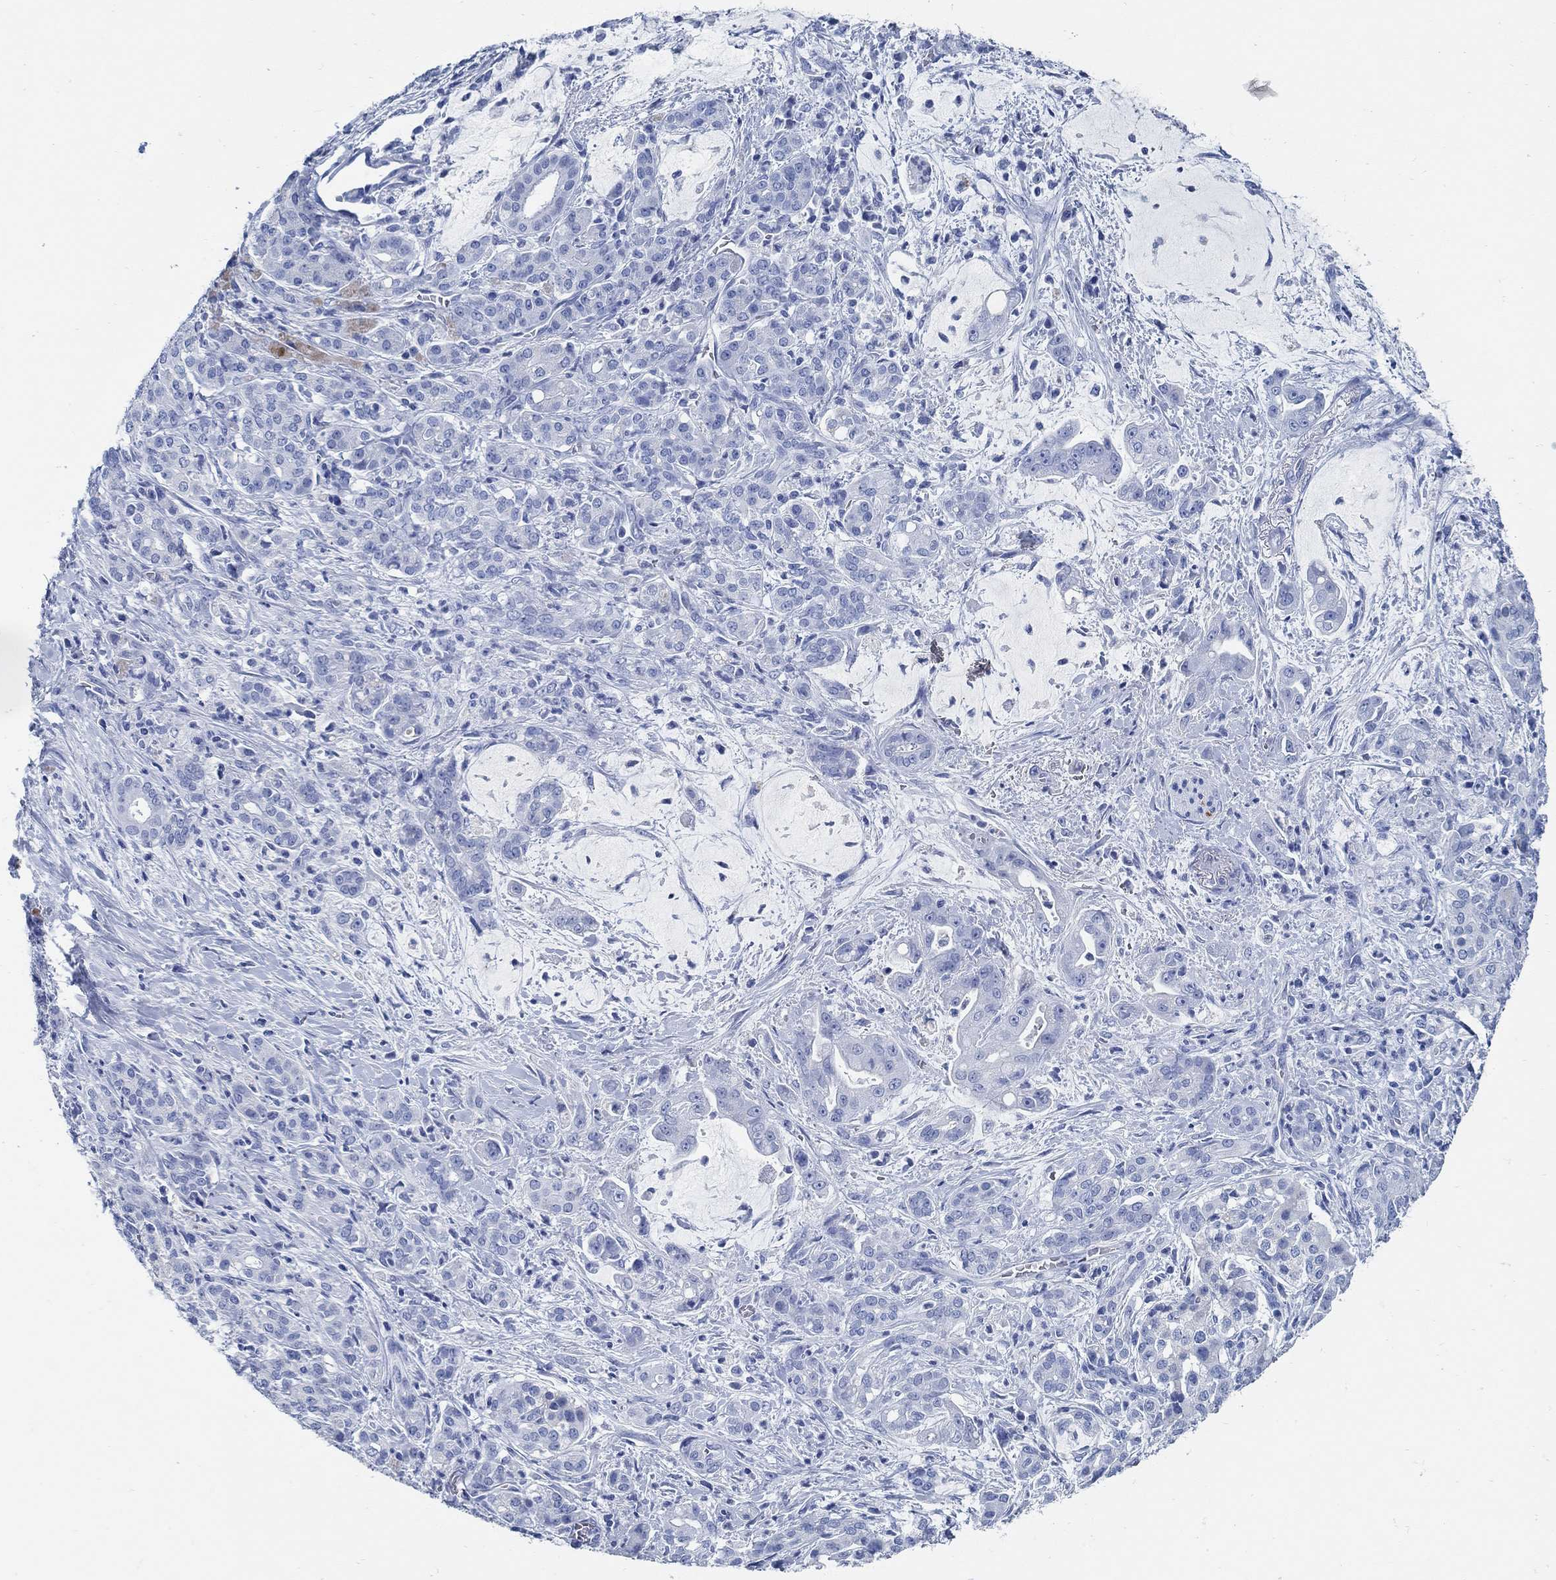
{"staining": {"intensity": "negative", "quantity": "none", "location": "none"}, "tissue": "pancreatic cancer", "cell_type": "Tumor cells", "image_type": "cancer", "snomed": [{"axis": "morphology", "description": "Normal tissue, NOS"}, {"axis": "morphology", "description": "Inflammation, NOS"}, {"axis": "morphology", "description": "Adenocarcinoma, NOS"}, {"axis": "topography", "description": "Pancreas"}], "caption": "Immunohistochemical staining of pancreatic cancer shows no significant positivity in tumor cells.", "gene": "SLC45A1", "patient": {"sex": "male", "age": 57}}